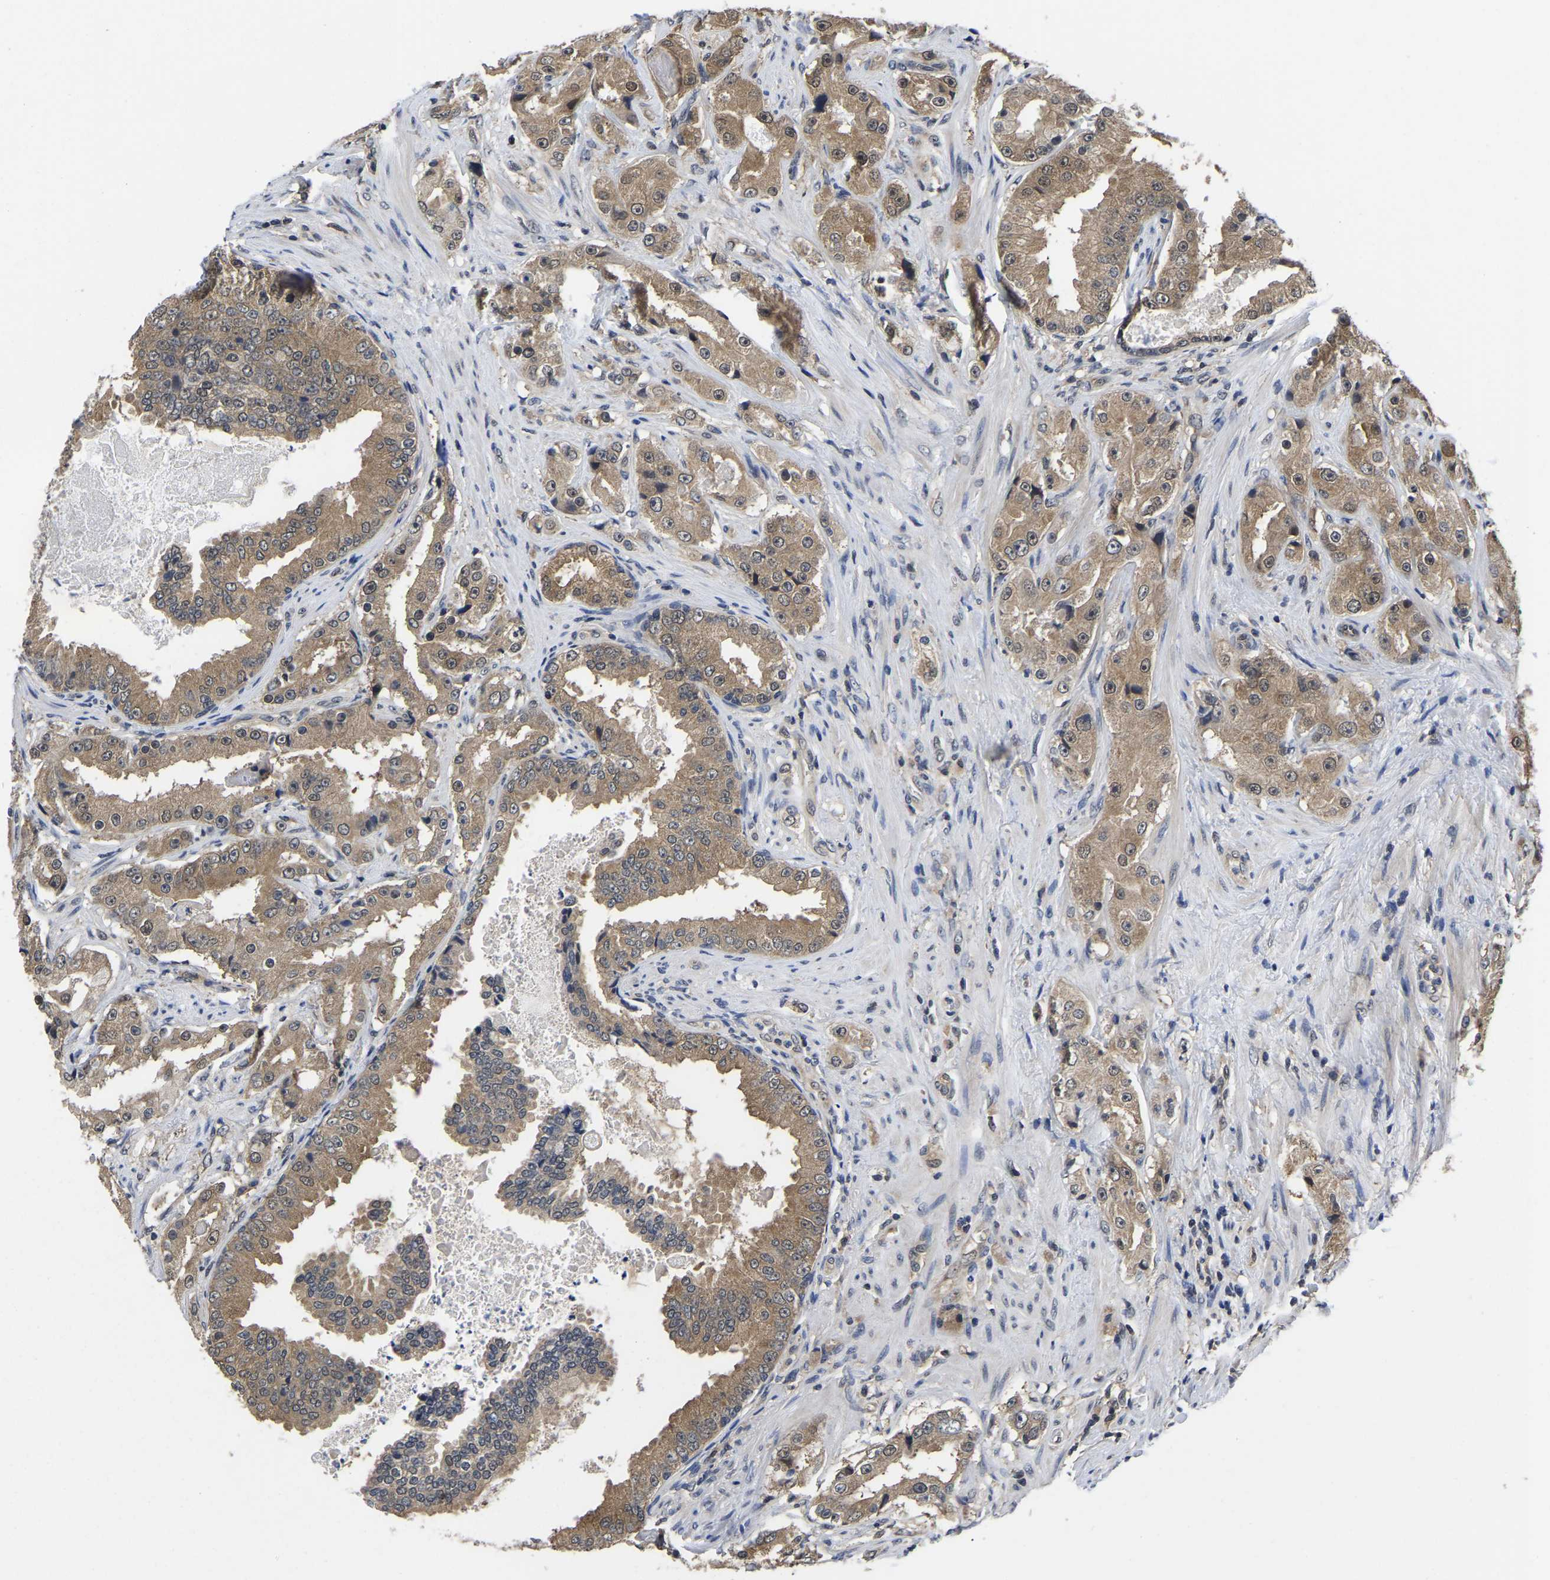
{"staining": {"intensity": "moderate", "quantity": ">75%", "location": "cytoplasmic/membranous,nuclear"}, "tissue": "prostate cancer", "cell_type": "Tumor cells", "image_type": "cancer", "snomed": [{"axis": "morphology", "description": "Adenocarcinoma, High grade"}, {"axis": "topography", "description": "Prostate"}], "caption": "Adenocarcinoma (high-grade) (prostate) was stained to show a protein in brown. There is medium levels of moderate cytoplasmic/membranous and nuclear staining in about >75% of tumor cells.", "gene": "MCOLN2", "patient": {"sex": "male", "age": 73}}